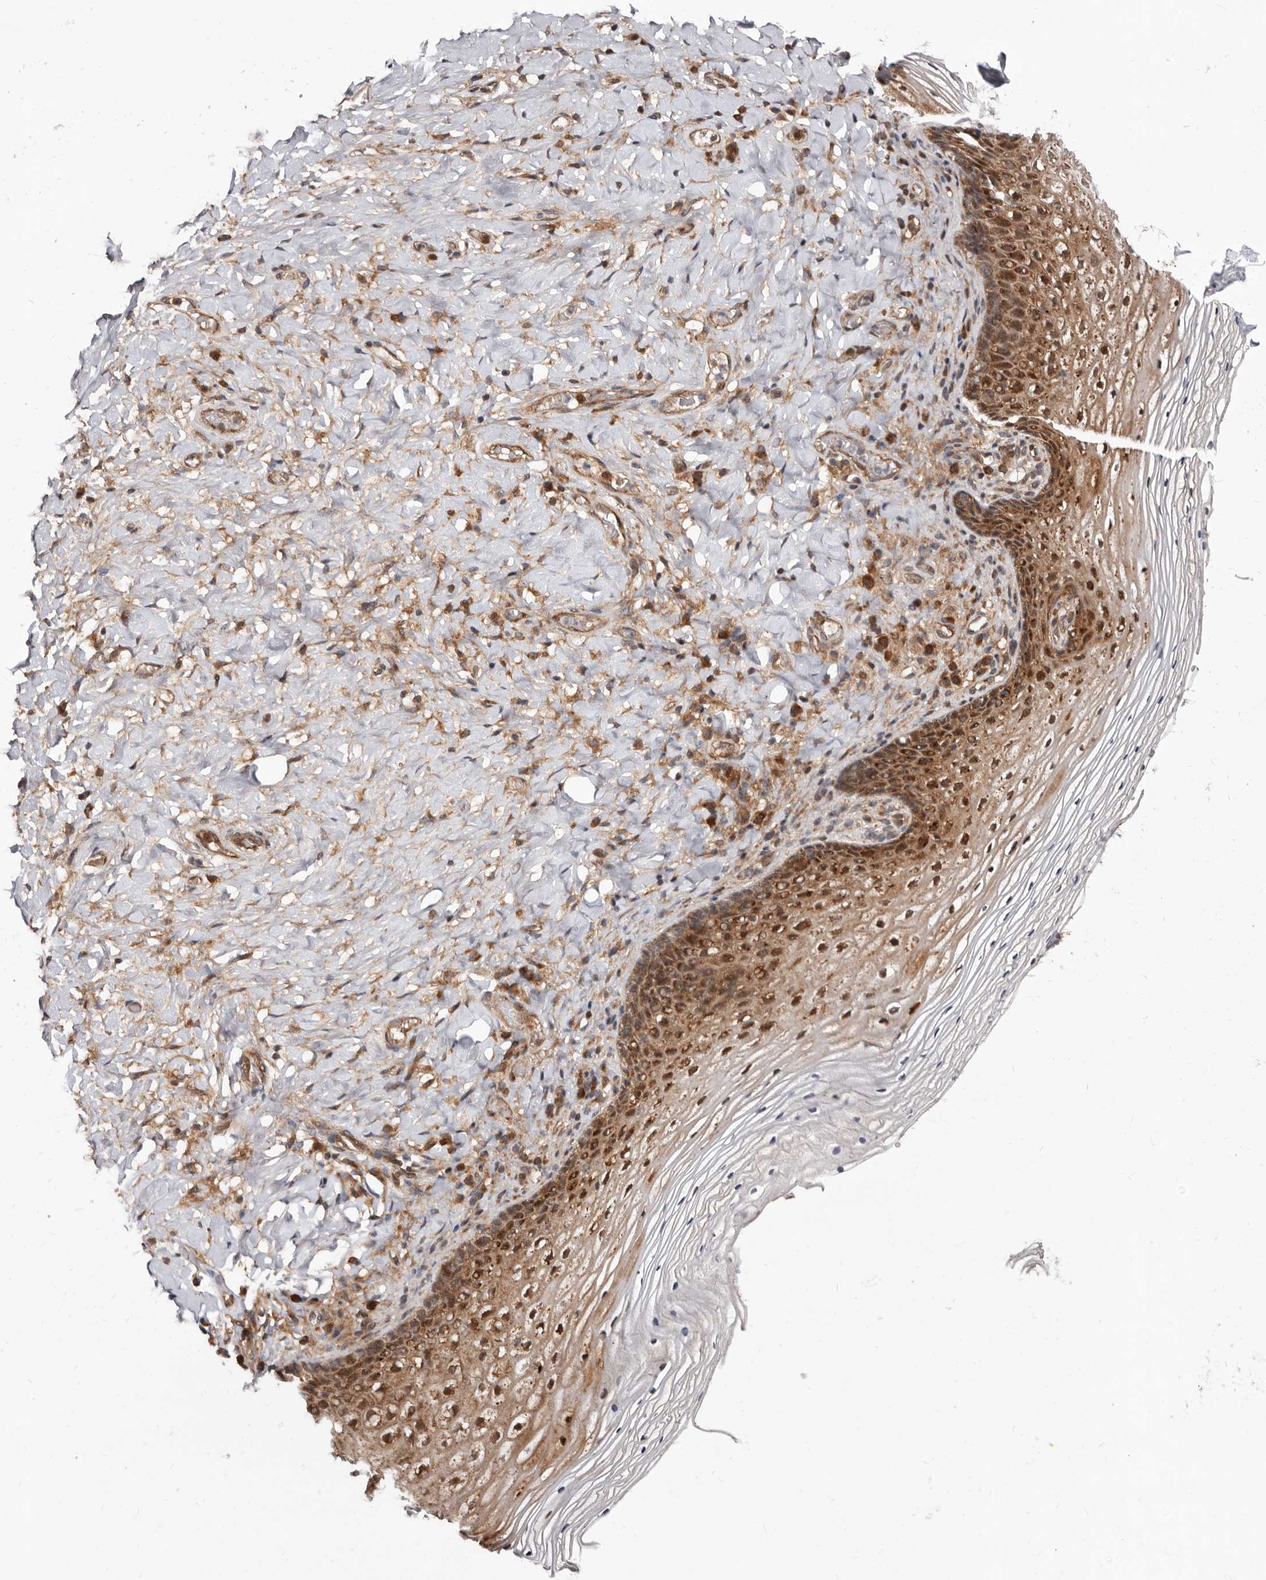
{"staining": {"intensity": "moderate", "quantity": "25%-75%", "location": "cytoplasmic/membranous,nuclear"}, "tissue": "vagina", "cell_type": "Squamous epithelial cells", "image_type": "normal", "snomed": [{"axis": "morphology", "description": "Normal tissue, NOS"}, {"axis": "topography", "description": "Vagina"}], "caption": "Immunohistochemical staining of benign vagina demonstrates moderate cytoplasmic/membranous,nuclear protein positivity in about 25%-75% of squamous epithelial cells.", "gene": "WEE2", "patient": {"sex": "female", "age": 60}}